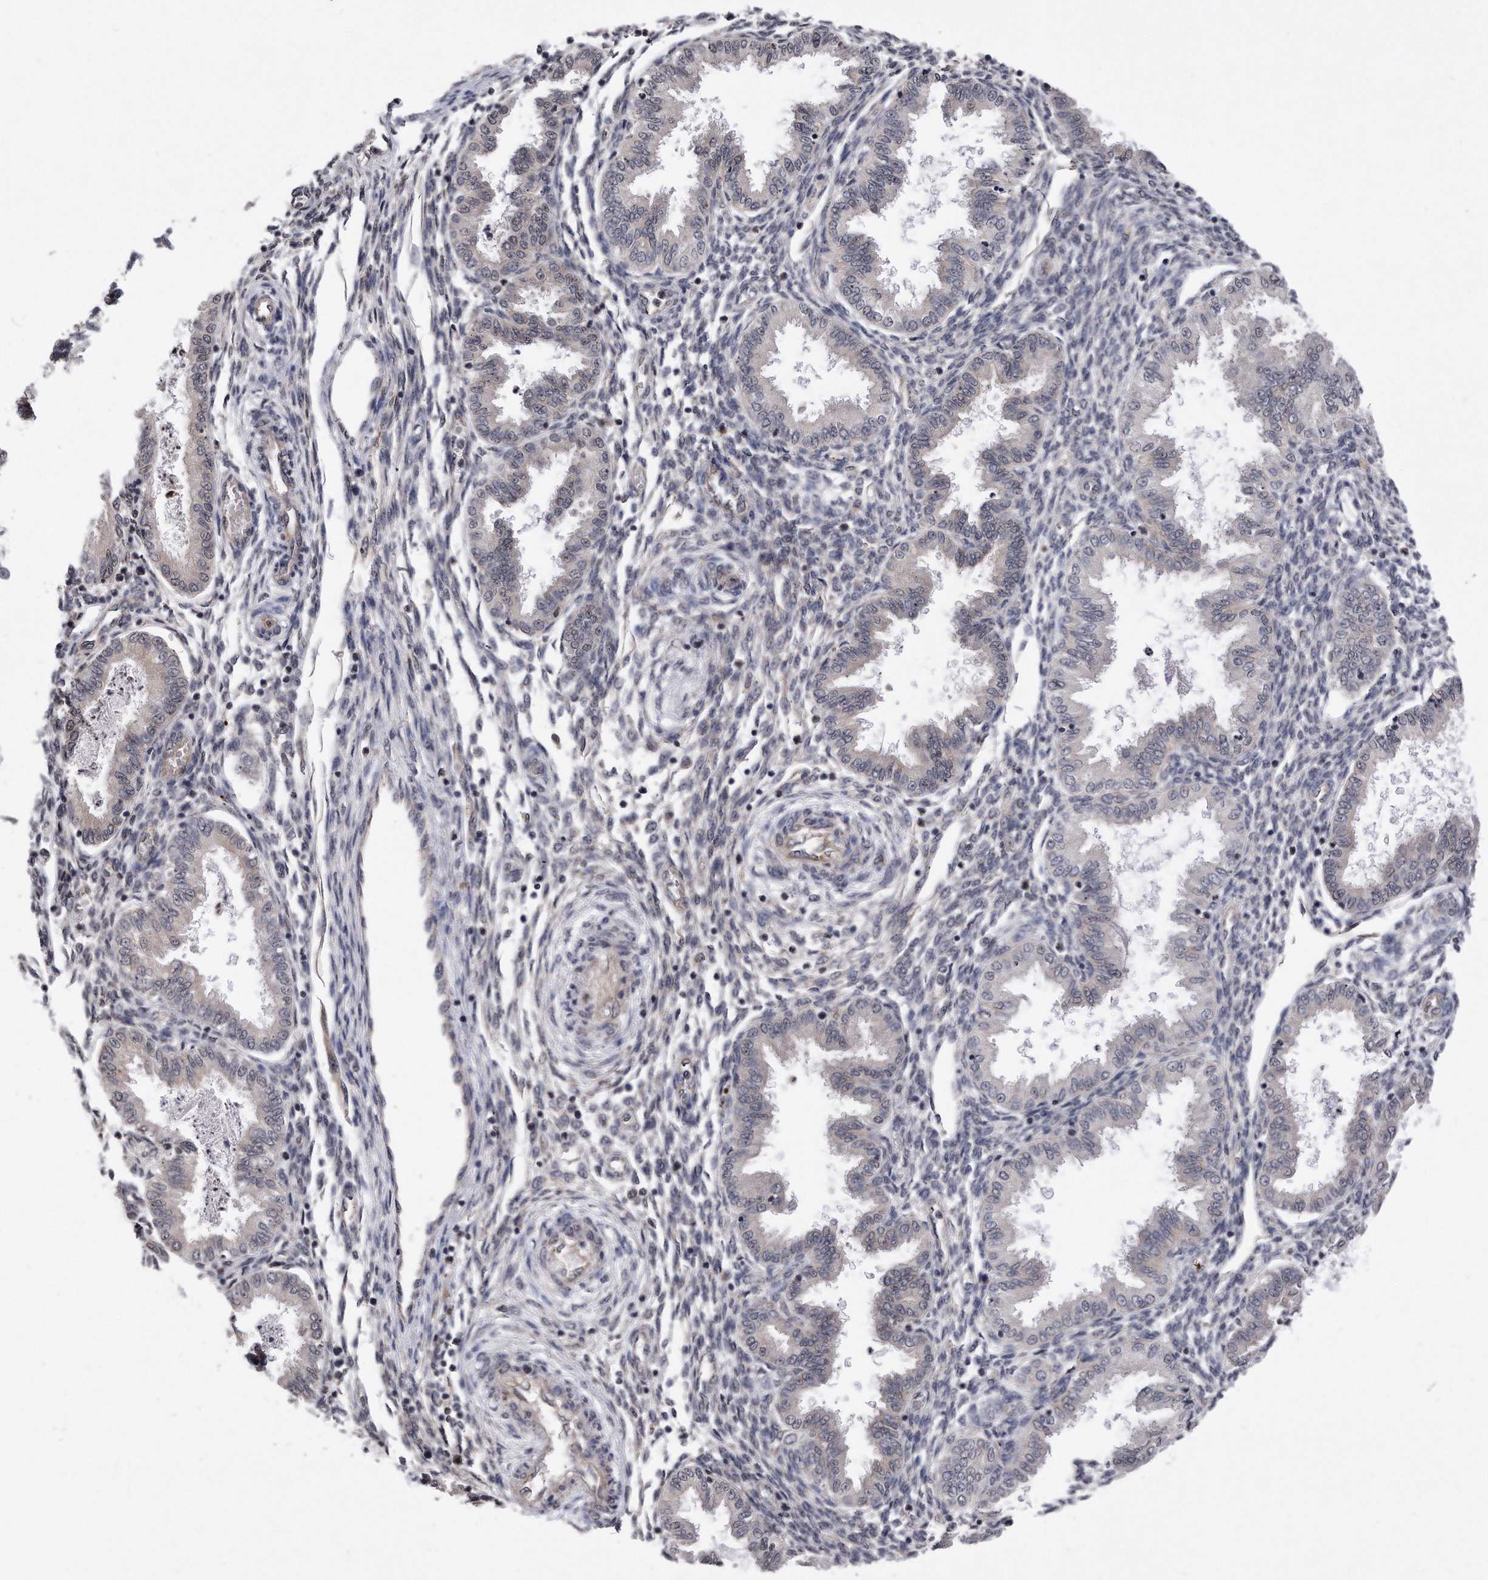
{"staining": {"intensity": "negative", "quantity": "none", "location": "none"}, "tissue": "endometrium", "cell_type": "Cells in endometrial stroma", "image_type": "normal", "snomed": [{"axis": "morphology", "description": "Normal tissue, NOS"}, {"axis": "topography", "description": "Endometrium"}], "caption": "This is an immunohistochemistry (IHC) photomicrograph of benign endometrium. There is no positivity in cells in endometrial stroma.", "gene": "DAB1", "patient": {"sex": "female", "age": 33}}